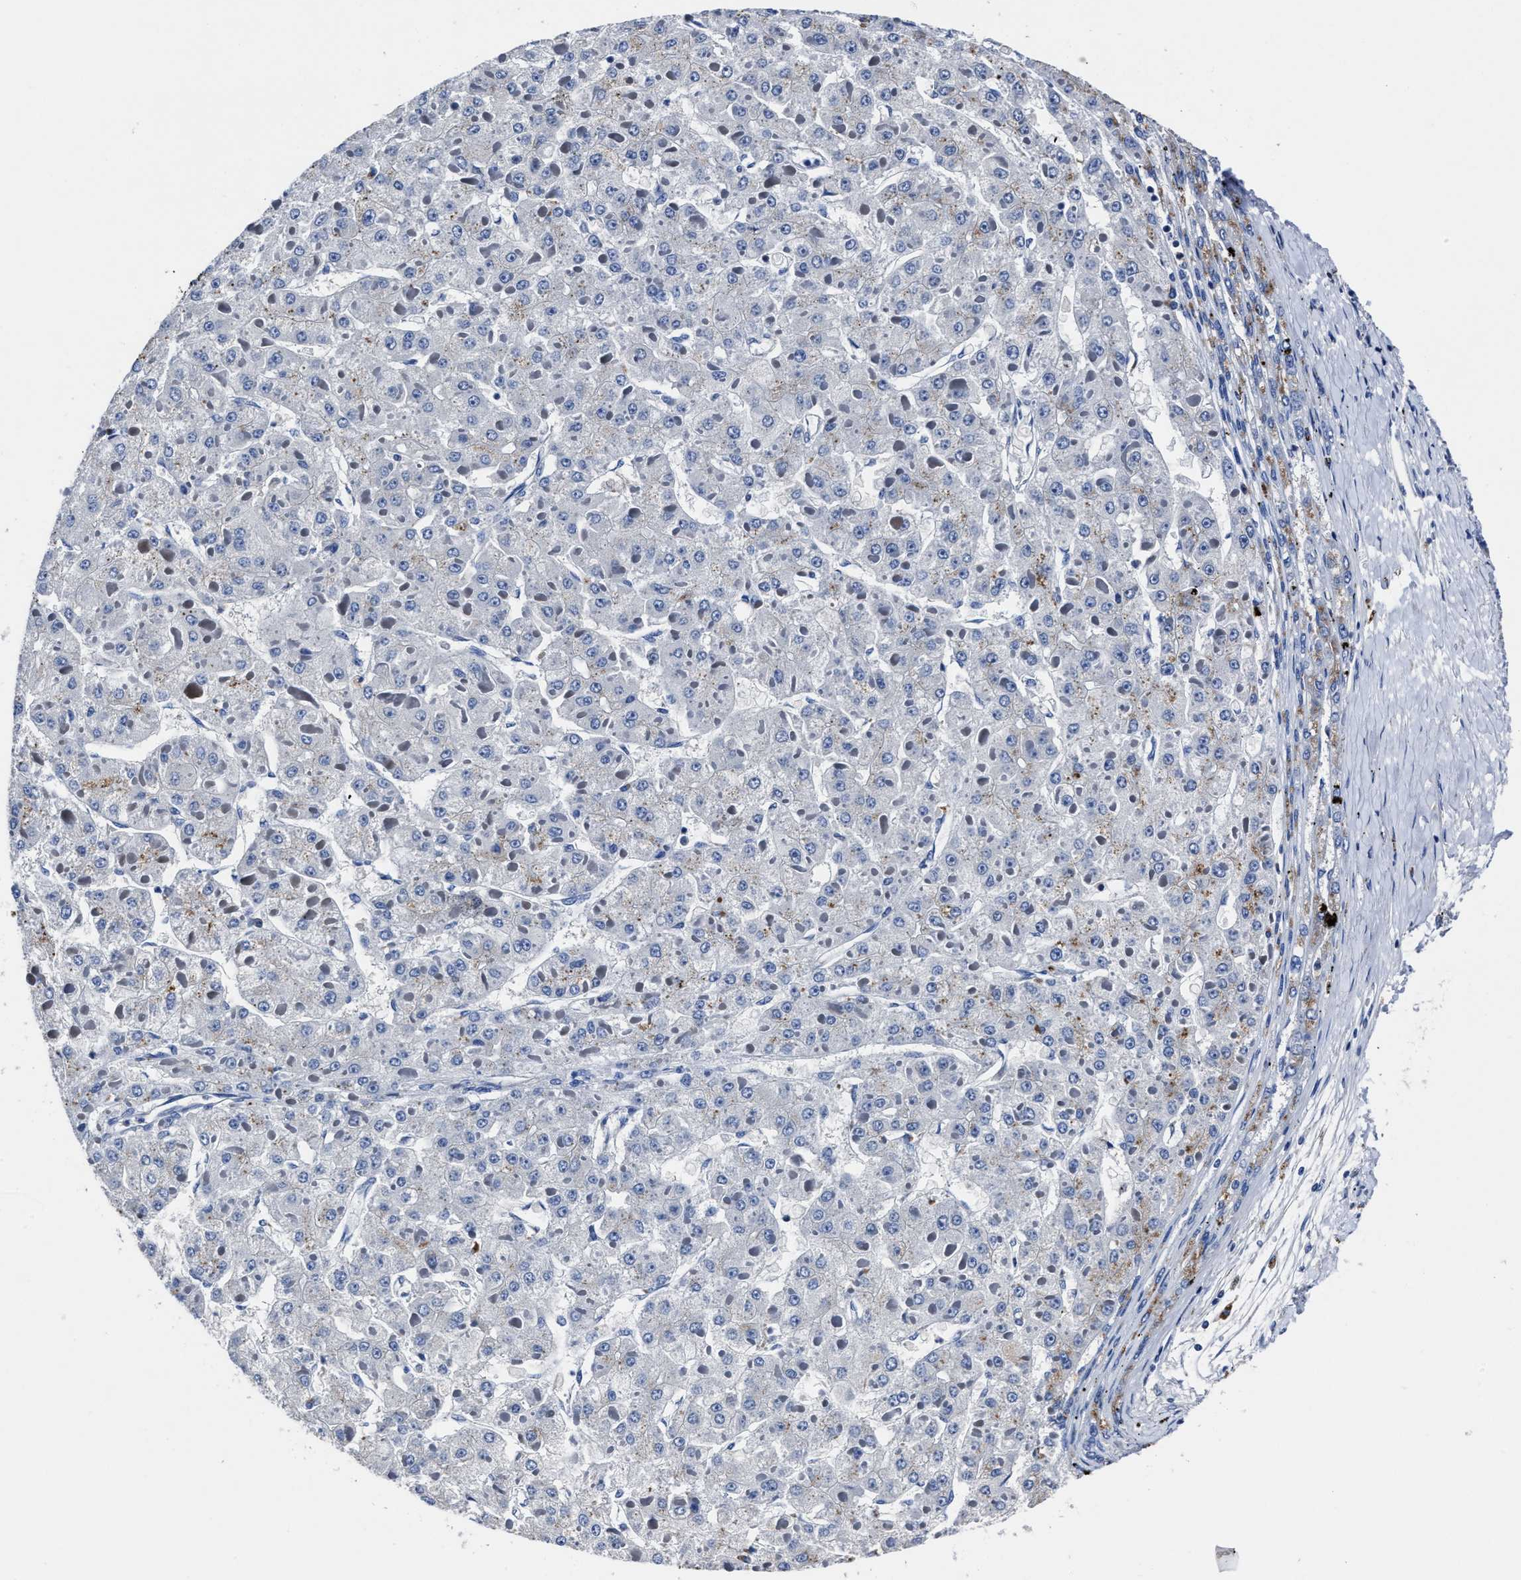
{"staining": {"intensity": "weak", "quantity": "<25%", "location": "cytoplasmic/membranous"}, "tissue": "liver cancer", "cell_type": "Tumor cells", "image_type": "cancer", "snomed": [{"axis": "morphology", "description": "Carcinoma, Hepatocellular, NOS"}, {"axis": "topography", "description": "Liver"}], "caption": "A high-resolution photomicrograph shows immunohistochemistry (IHC) staining of hepatocellular carcinoma (liver), which shows no significant expression in tumor cells.", "gene": "LAMTOR4", "patient": {"sex": "female", "age": 73}}